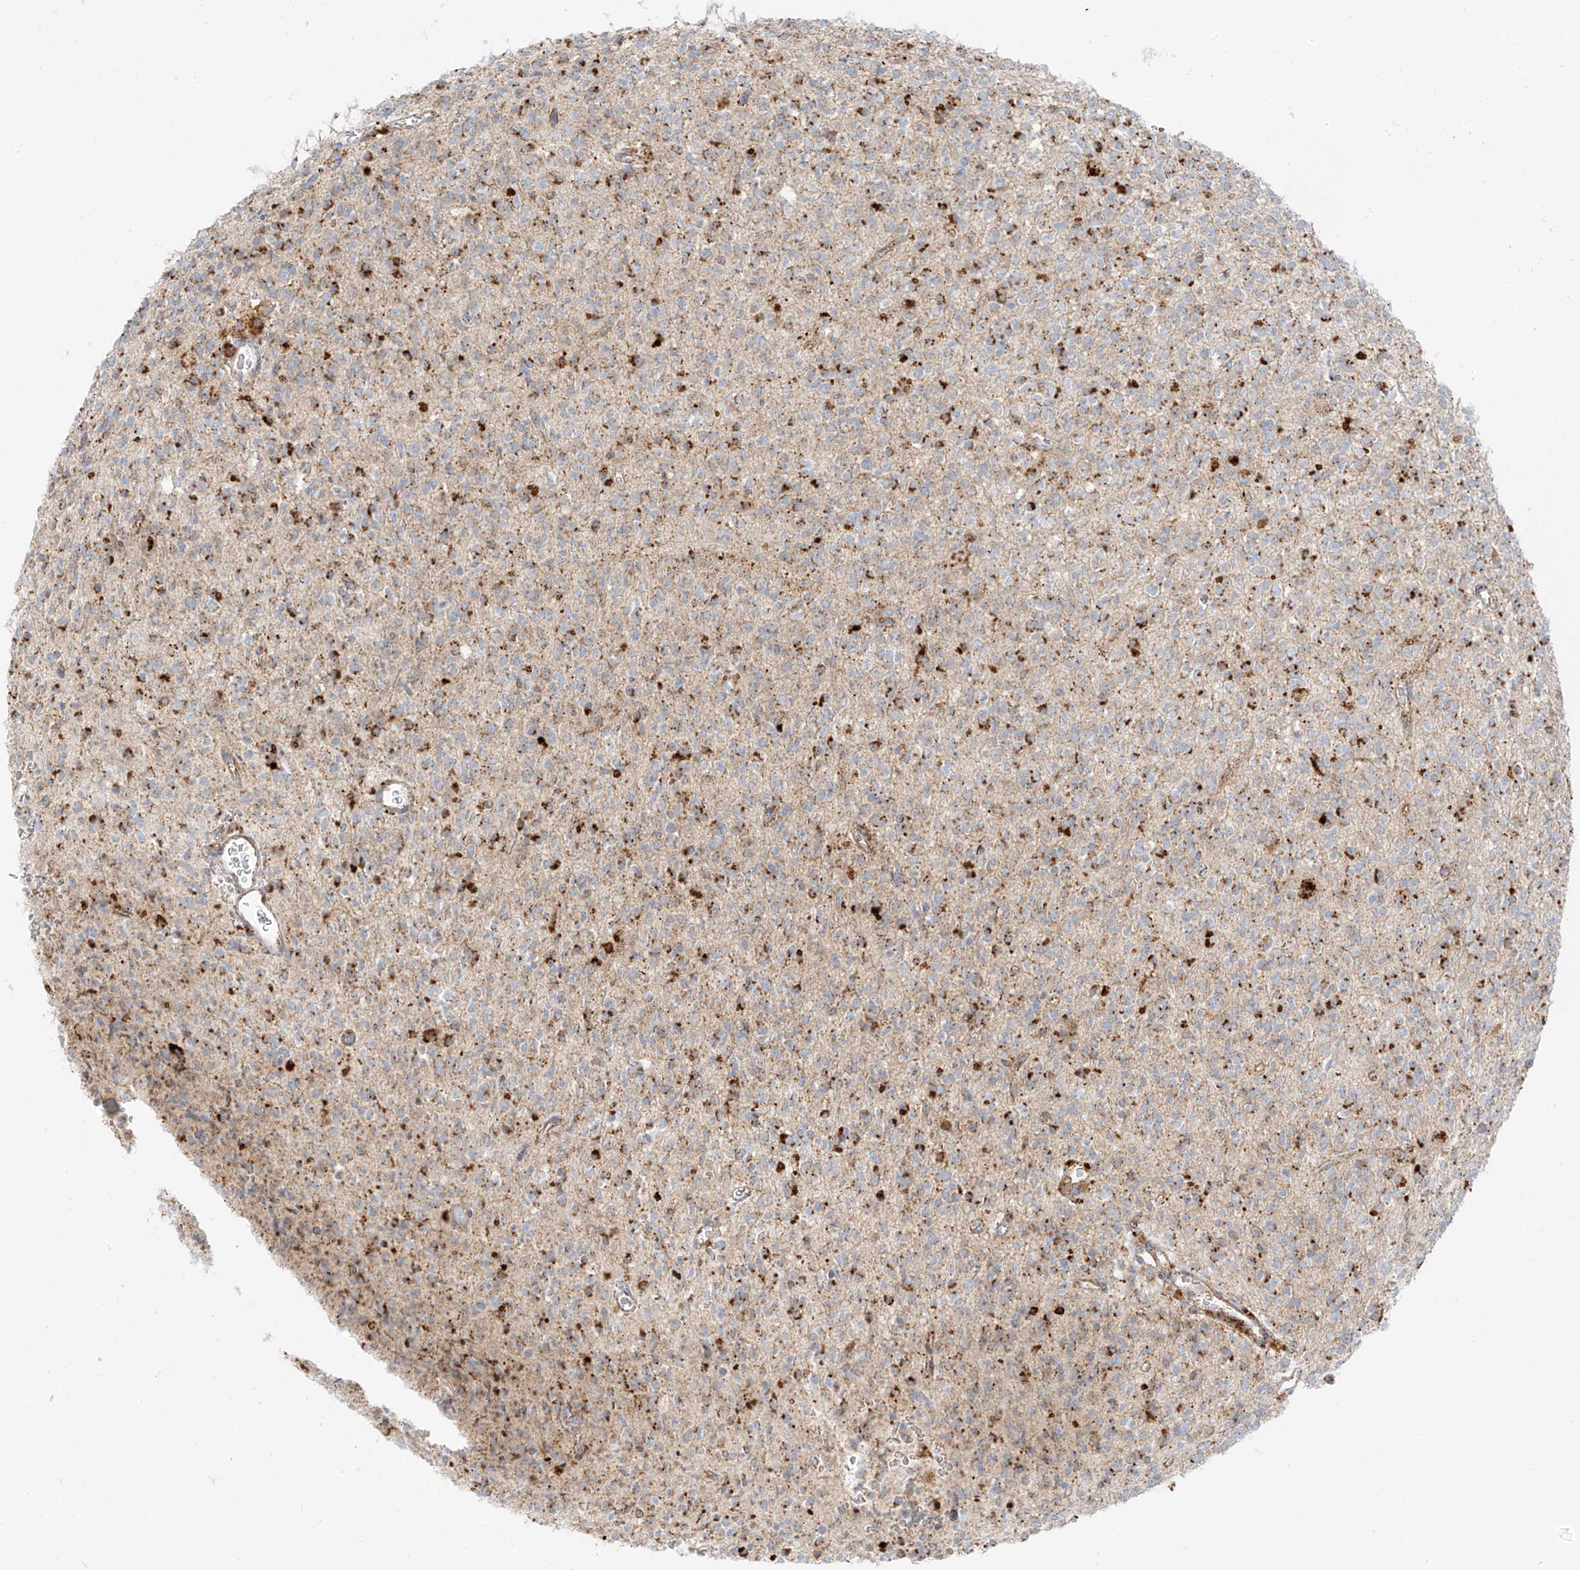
{"staining": {"intensity": "moderate", "quantity": "<25%", "location": "cytoplasmic/membranous"}, "tissue": "glioma", "cell_type": "Tumor cells", "image_type": "cancer", "snomed": [{"axis": "morphology", "description": "Glioma, malignant, High grade"}, {"axis": "topography", "description": "Brain"}], "caption": "Malignant high-grade glioma stained for a protein displays moderate cytoplasmic/membranous positivity in tumor cells.", "gene": "SLC35F6", "patient": {"sex": "male", "age": 34}}